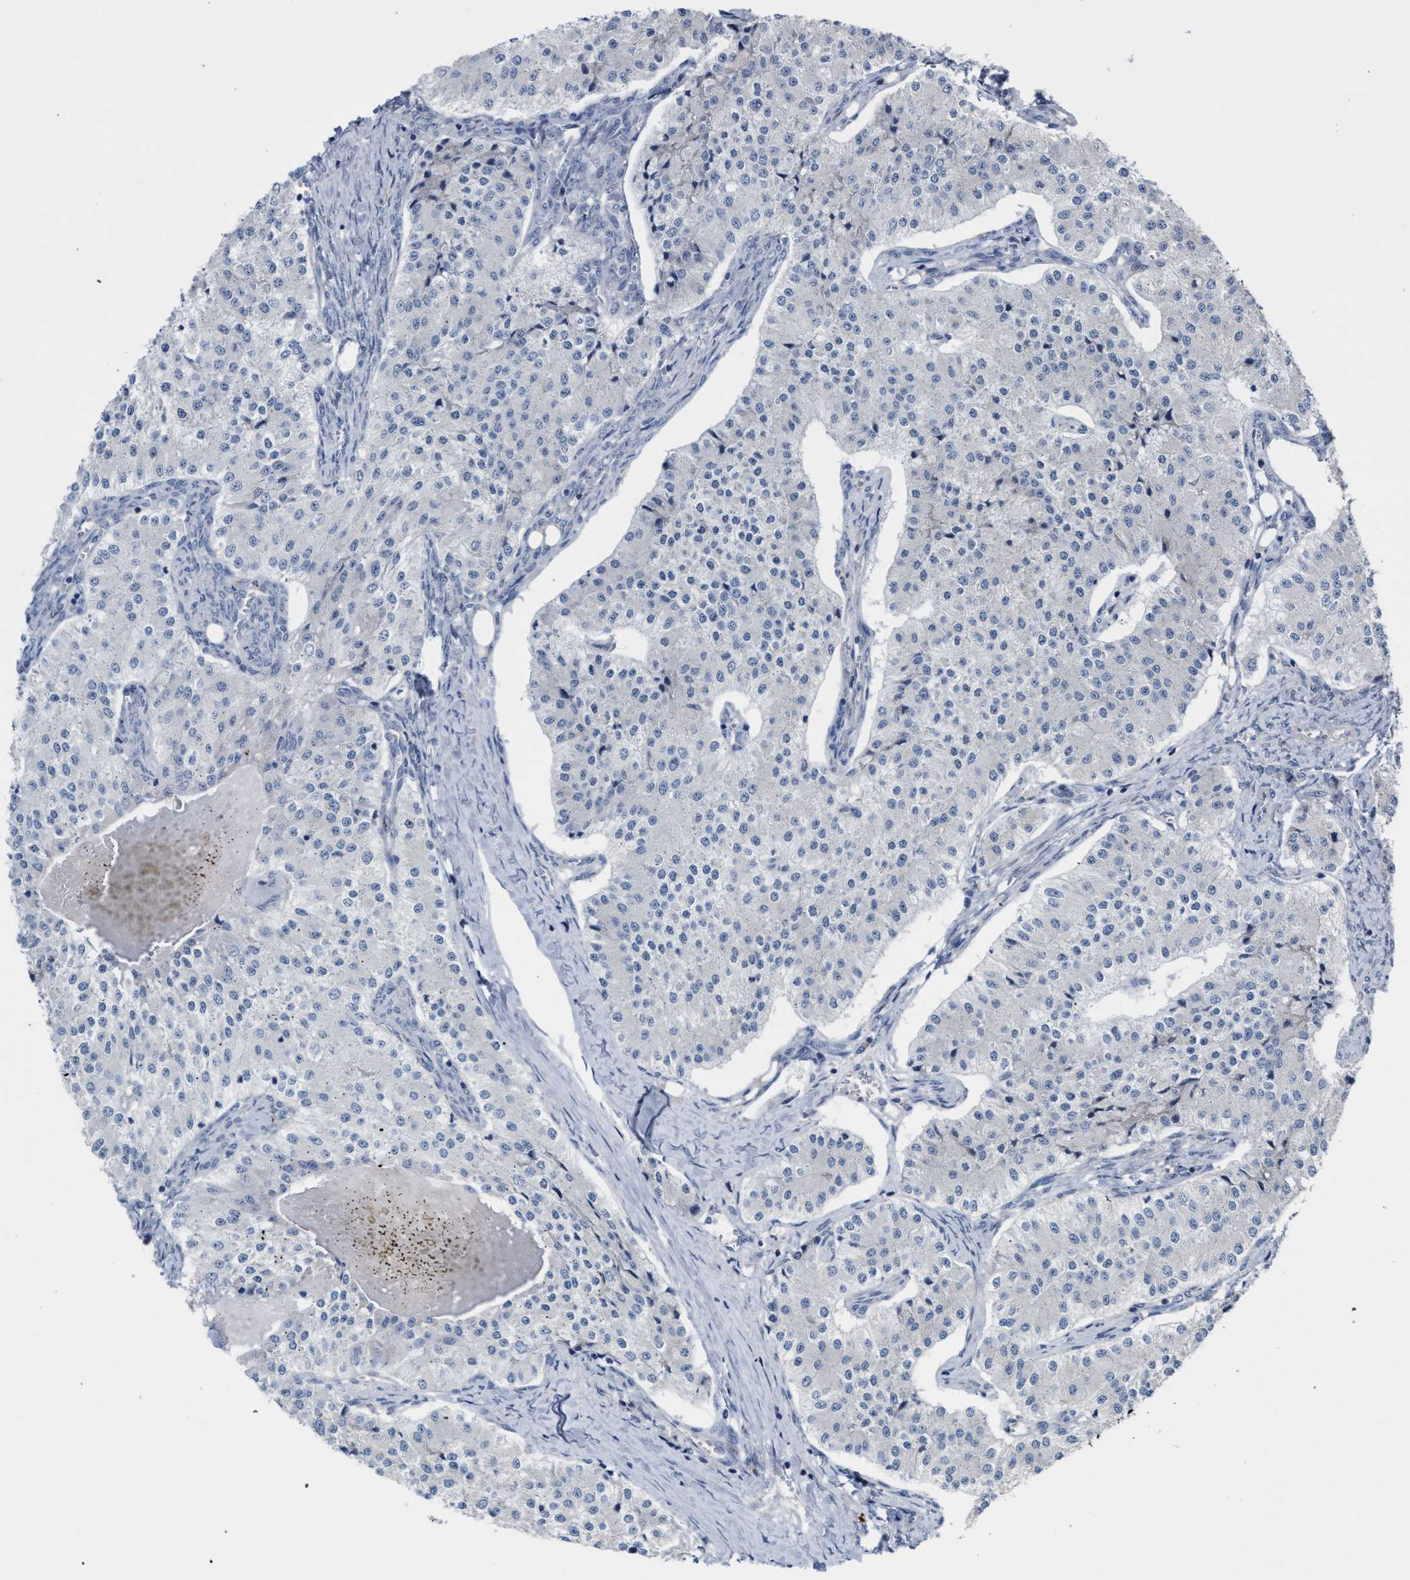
{"staining": {"intensity": "negative", "quantity": "none", "location": "none"}, "tissue": "carcinoid", "cell_type": "Tumor cells", "image_type": "cancer", "snomed": [{"axis": "morphology", "description": "Carcinoid, malignant, NOS"}, {"axis": "topography", "description": "Colon"}], "caption": "Tumor cells show no significant protein positivity in carcinoid (malignant).", "gene": "RNF135", "patient": {"sex": "female", "age": 52}}